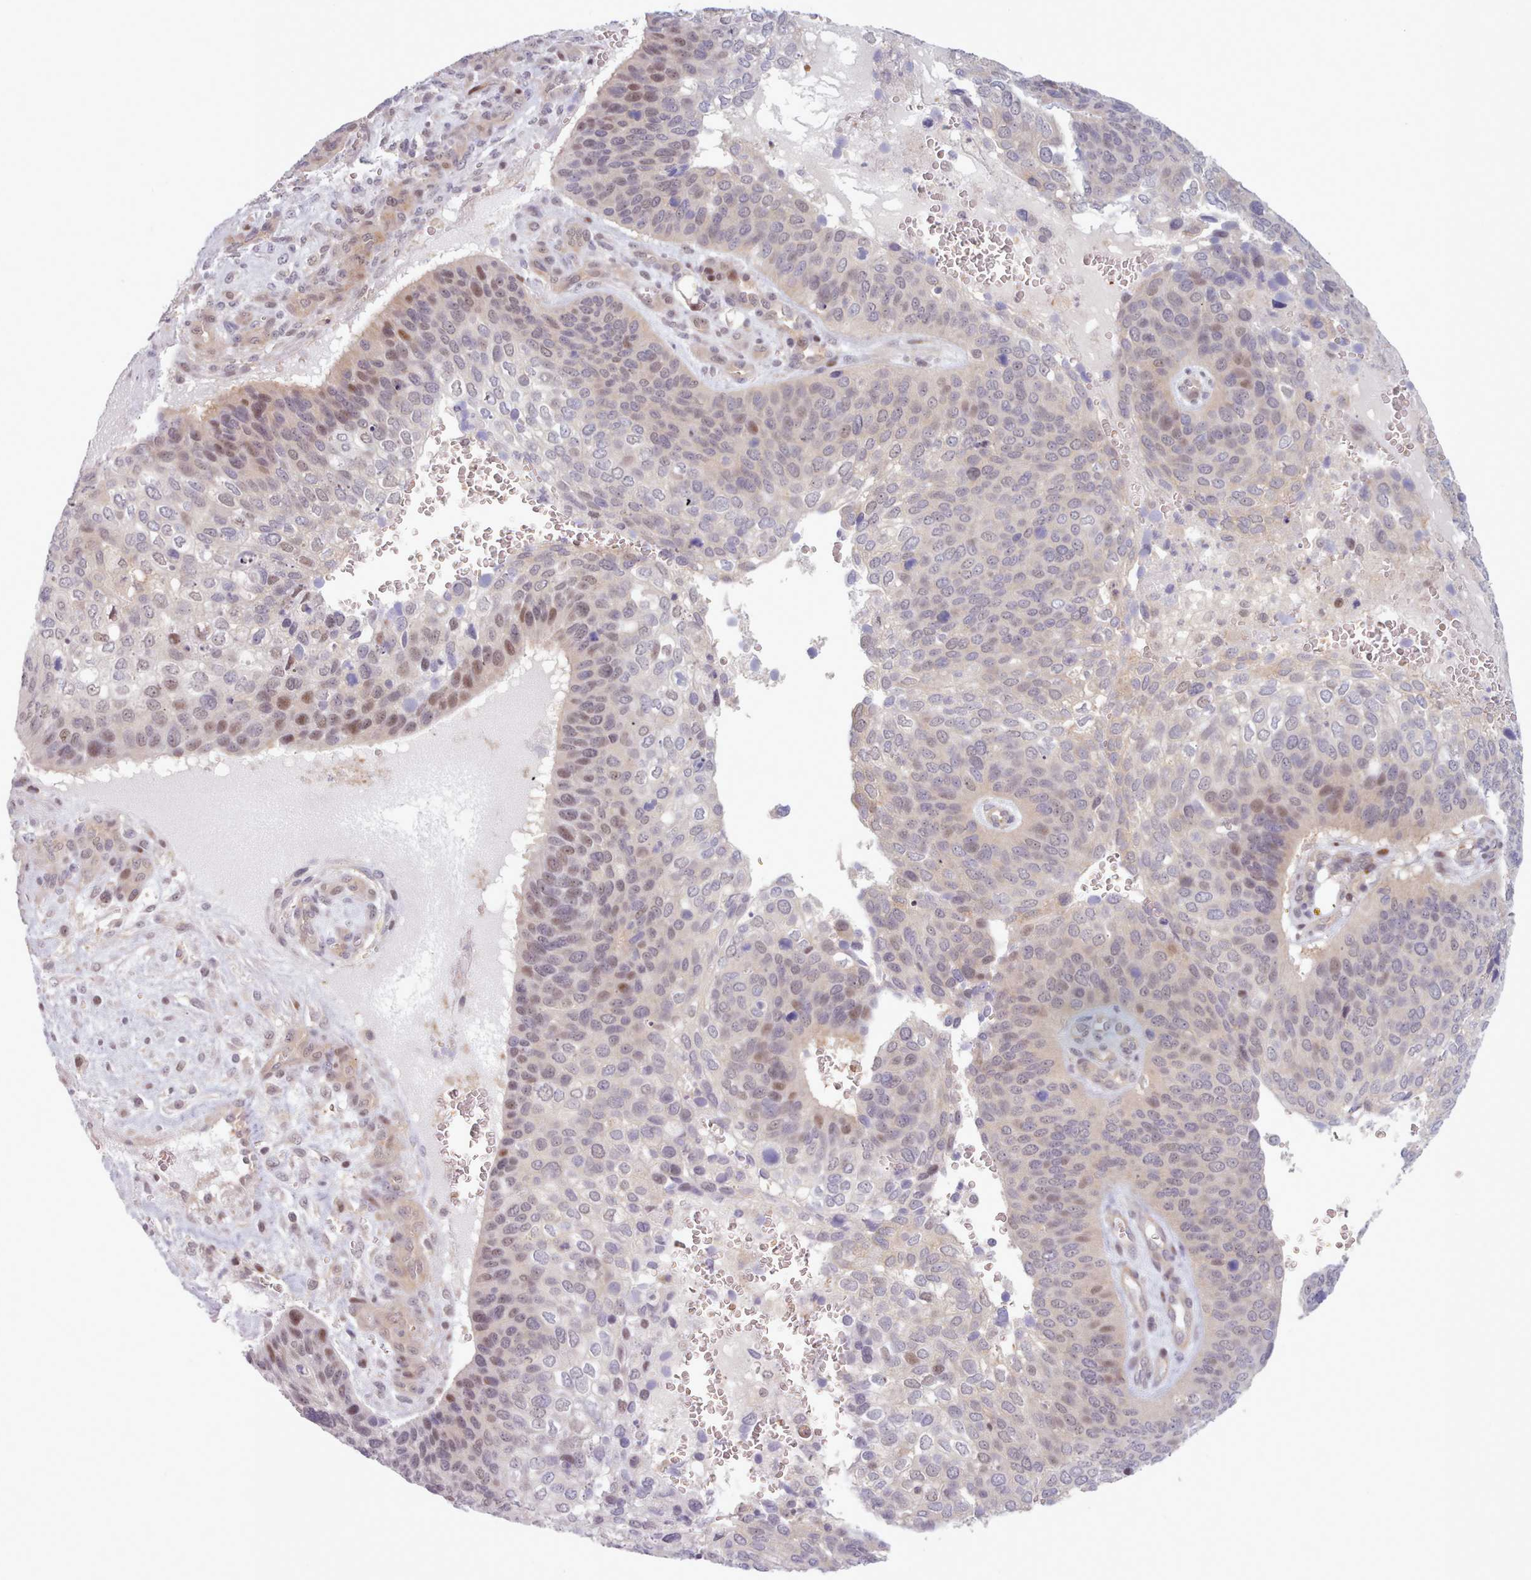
{"staining": {"intensity": "moderate", "quantity": "<25%", "location": "nuclear"}, "tissue": "skin cancer", "cell_type": "Tumor cells", "image_type": "cancer", "snomed": [{"axis": "morphology", "description": "Basal cell carcinoma"}, {"axis": "topography", "description": "Skin"}], "caption": "Protein analysis of skin cancer (basal cell carcinoma) tissue exhibits moderate nuclear positivity in approximately <25% of tumor cells.", "gene": "KBTBD7", "patient": {"sex": "female", "age": 74}}